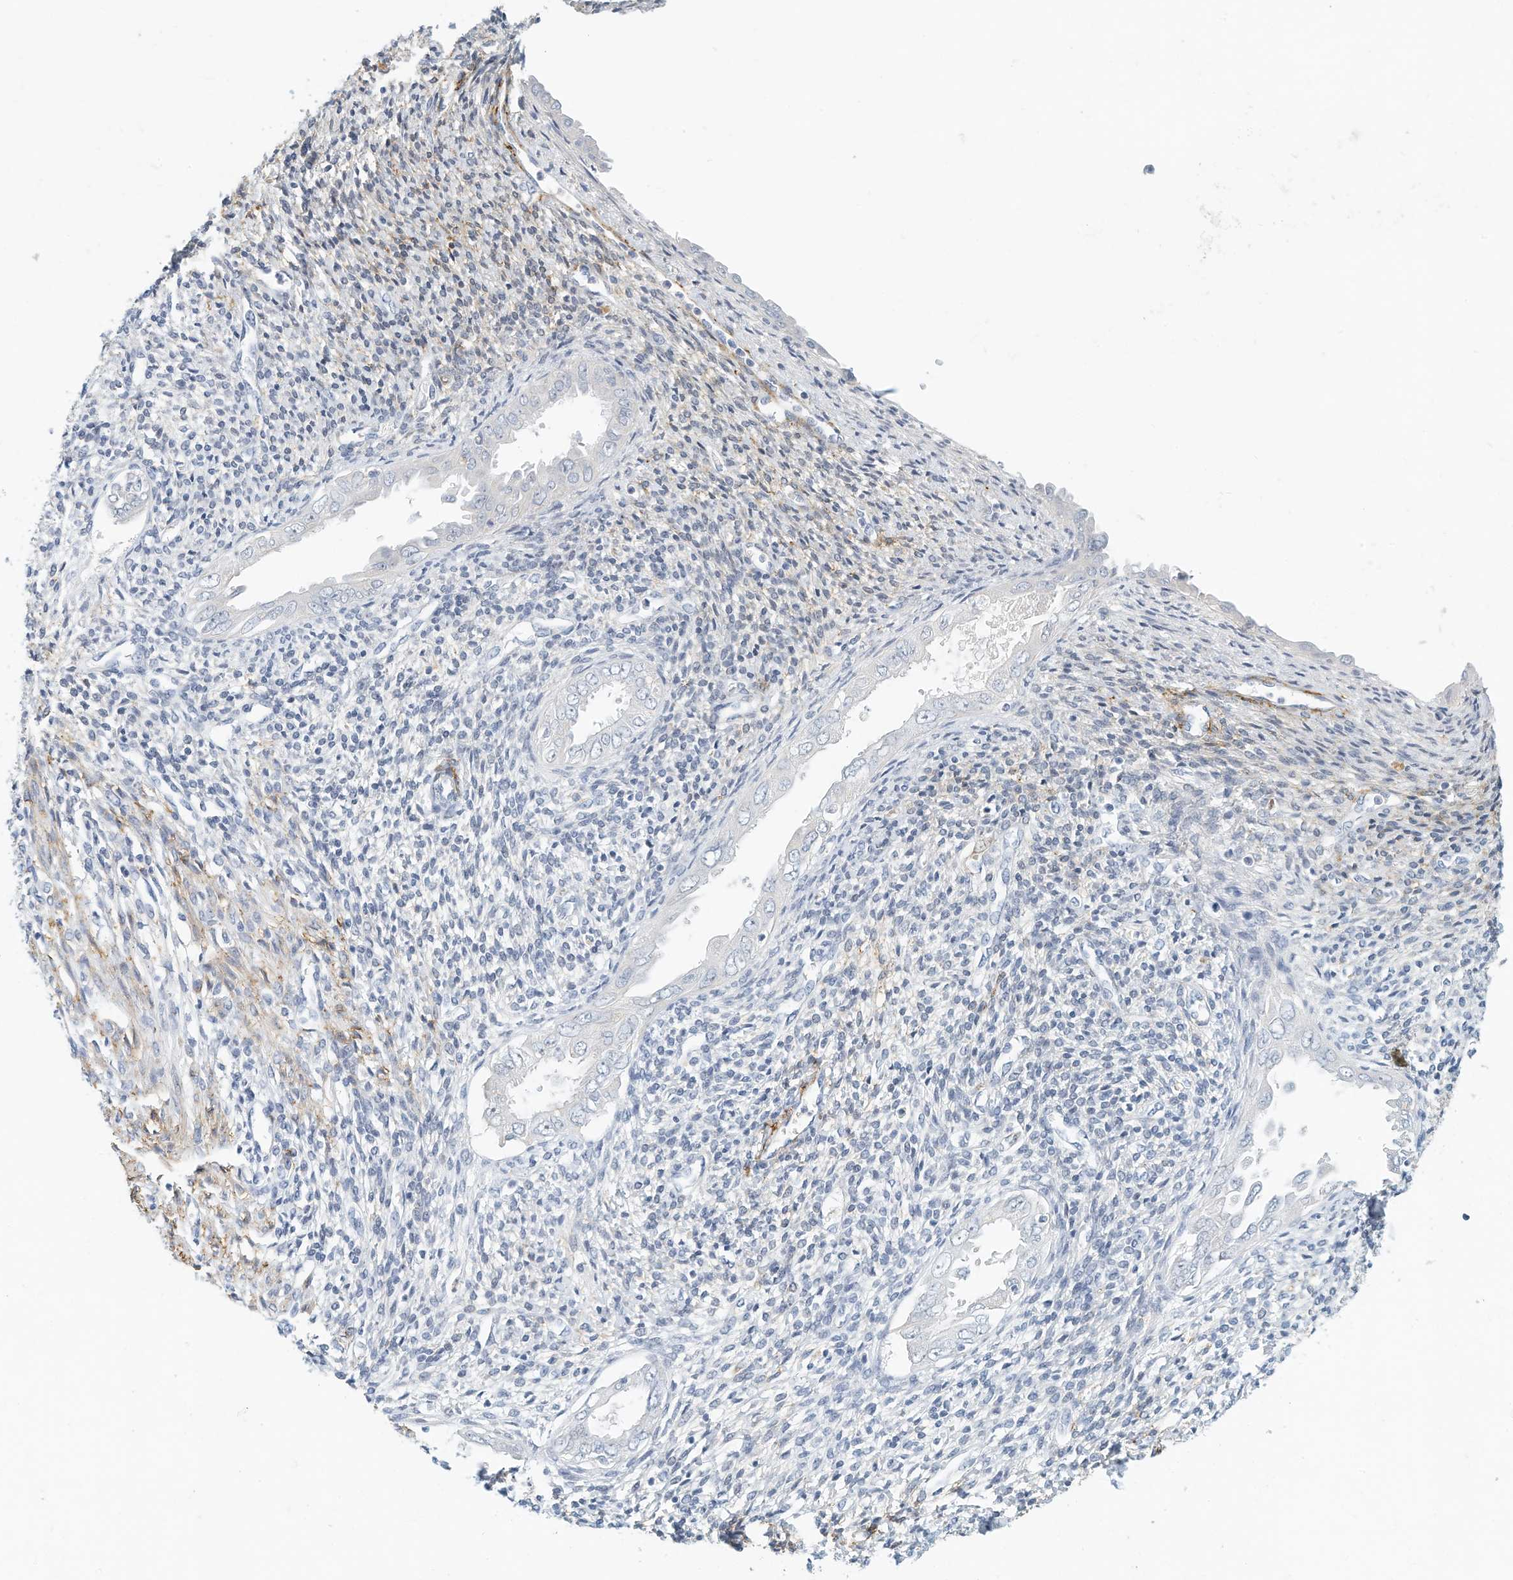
{"staining": {"intensity": "weak", "quantity": "<25%", "location": "cytoplasmic/membranous"}, "tissue": "endometrium", "cell_type": "Cells in endometrial stroma", "image_type": "normal", "snomed": [{"axis": "morphology", "description": "Normal tissue, NOS"}, {"axis": "topography", "description": "Endometrium"}], "caption": "Endometrium stained for a protein using immunohistochemistry (IHC) displays no expression cells in endometrial stroma.", "gene": "ARHGAP28", "patient": {"sex": "female", "age": 66}}